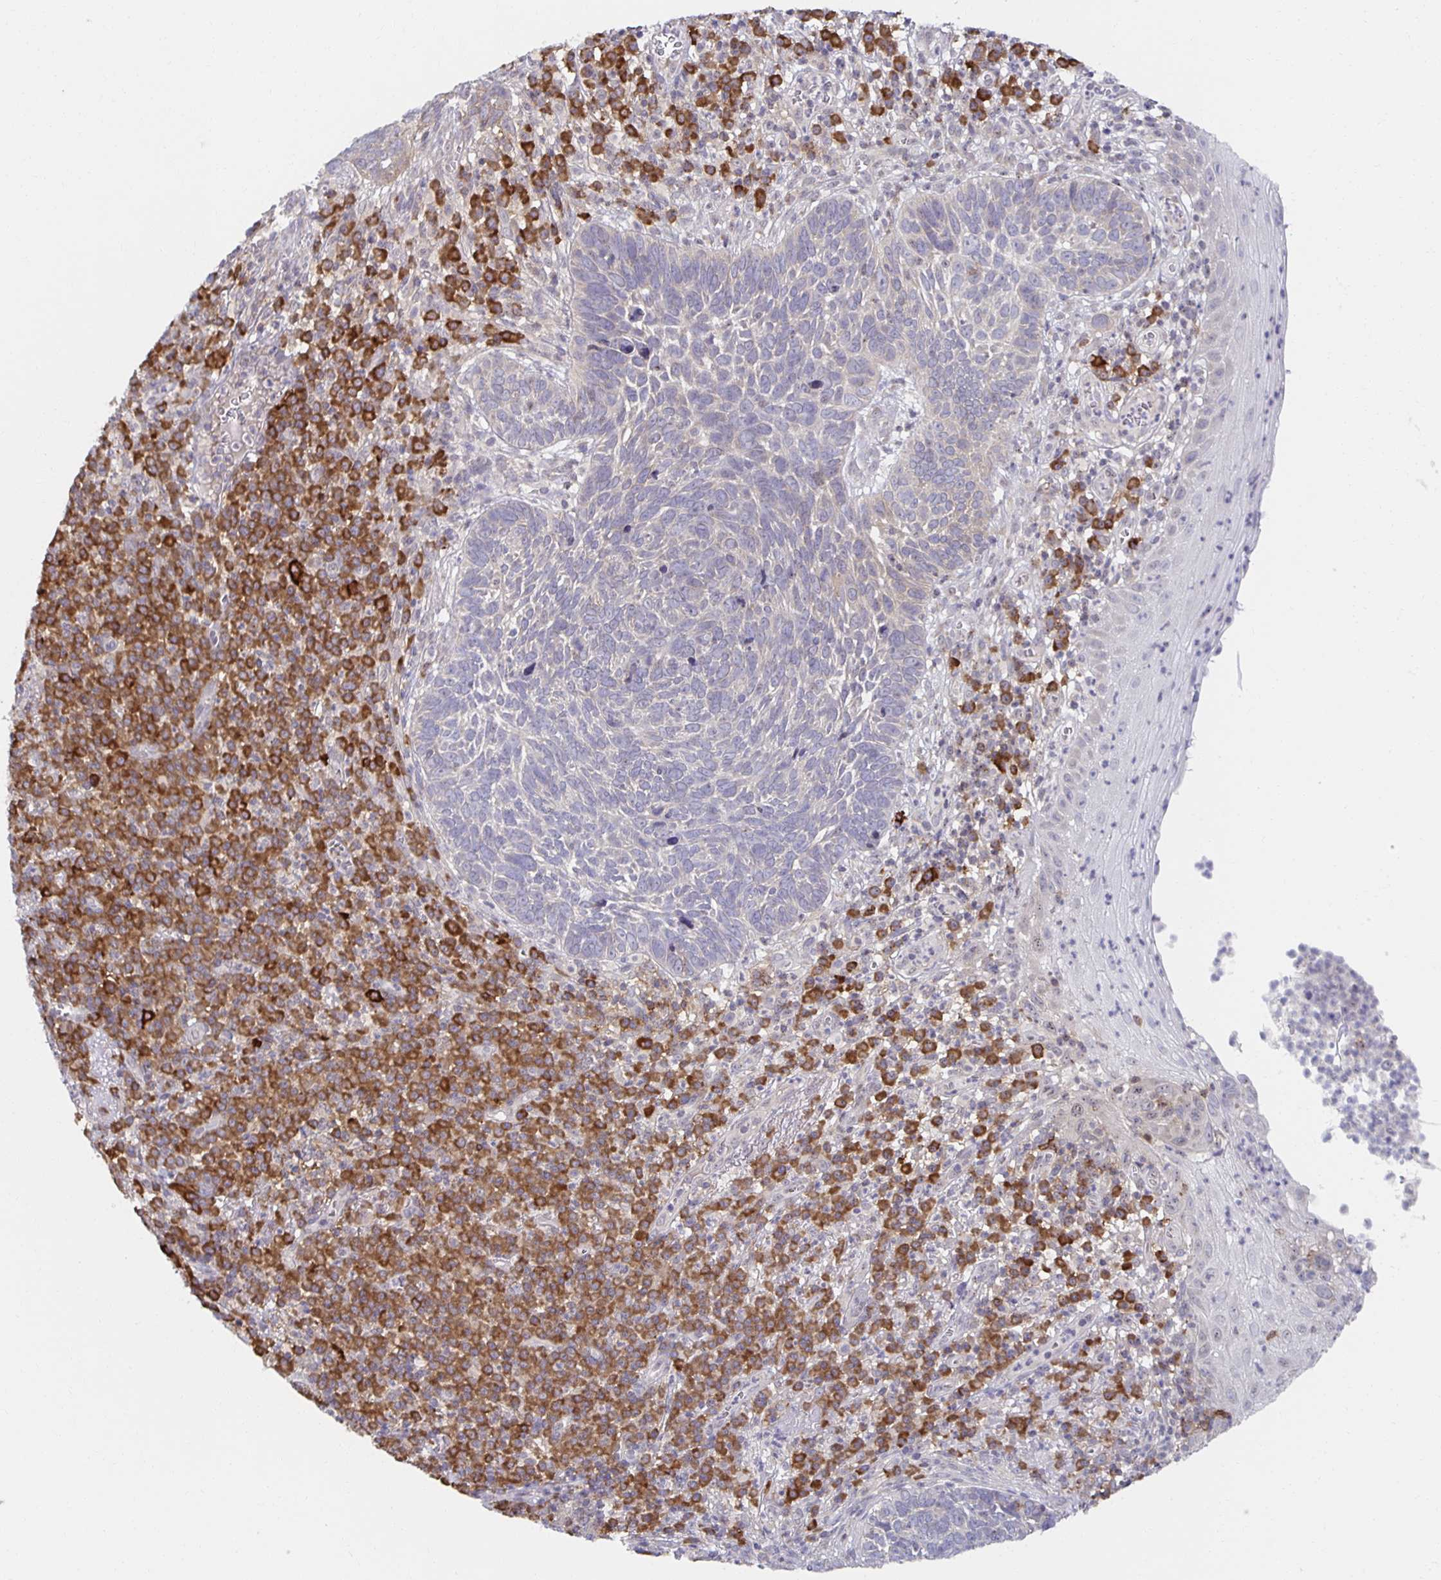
{"staining": {"intensity": "negative", "quantity": "none", "location": "none"}, "tissue": "skin cancer", "cell_type": "Tumor cells", "image_type": "cancer", "snomed": [{"axis": "morphology", "description": "Basal cell carcinoma"}, {"axis": "topography", "description": "Skin"}, {"axis": "topography", "description": "Skin of face"}], "caption": "The image reveals no staining of tumor cells in skin cancer.", "gene": "BAD", "patient": {"sex": "female", "age": 95}}